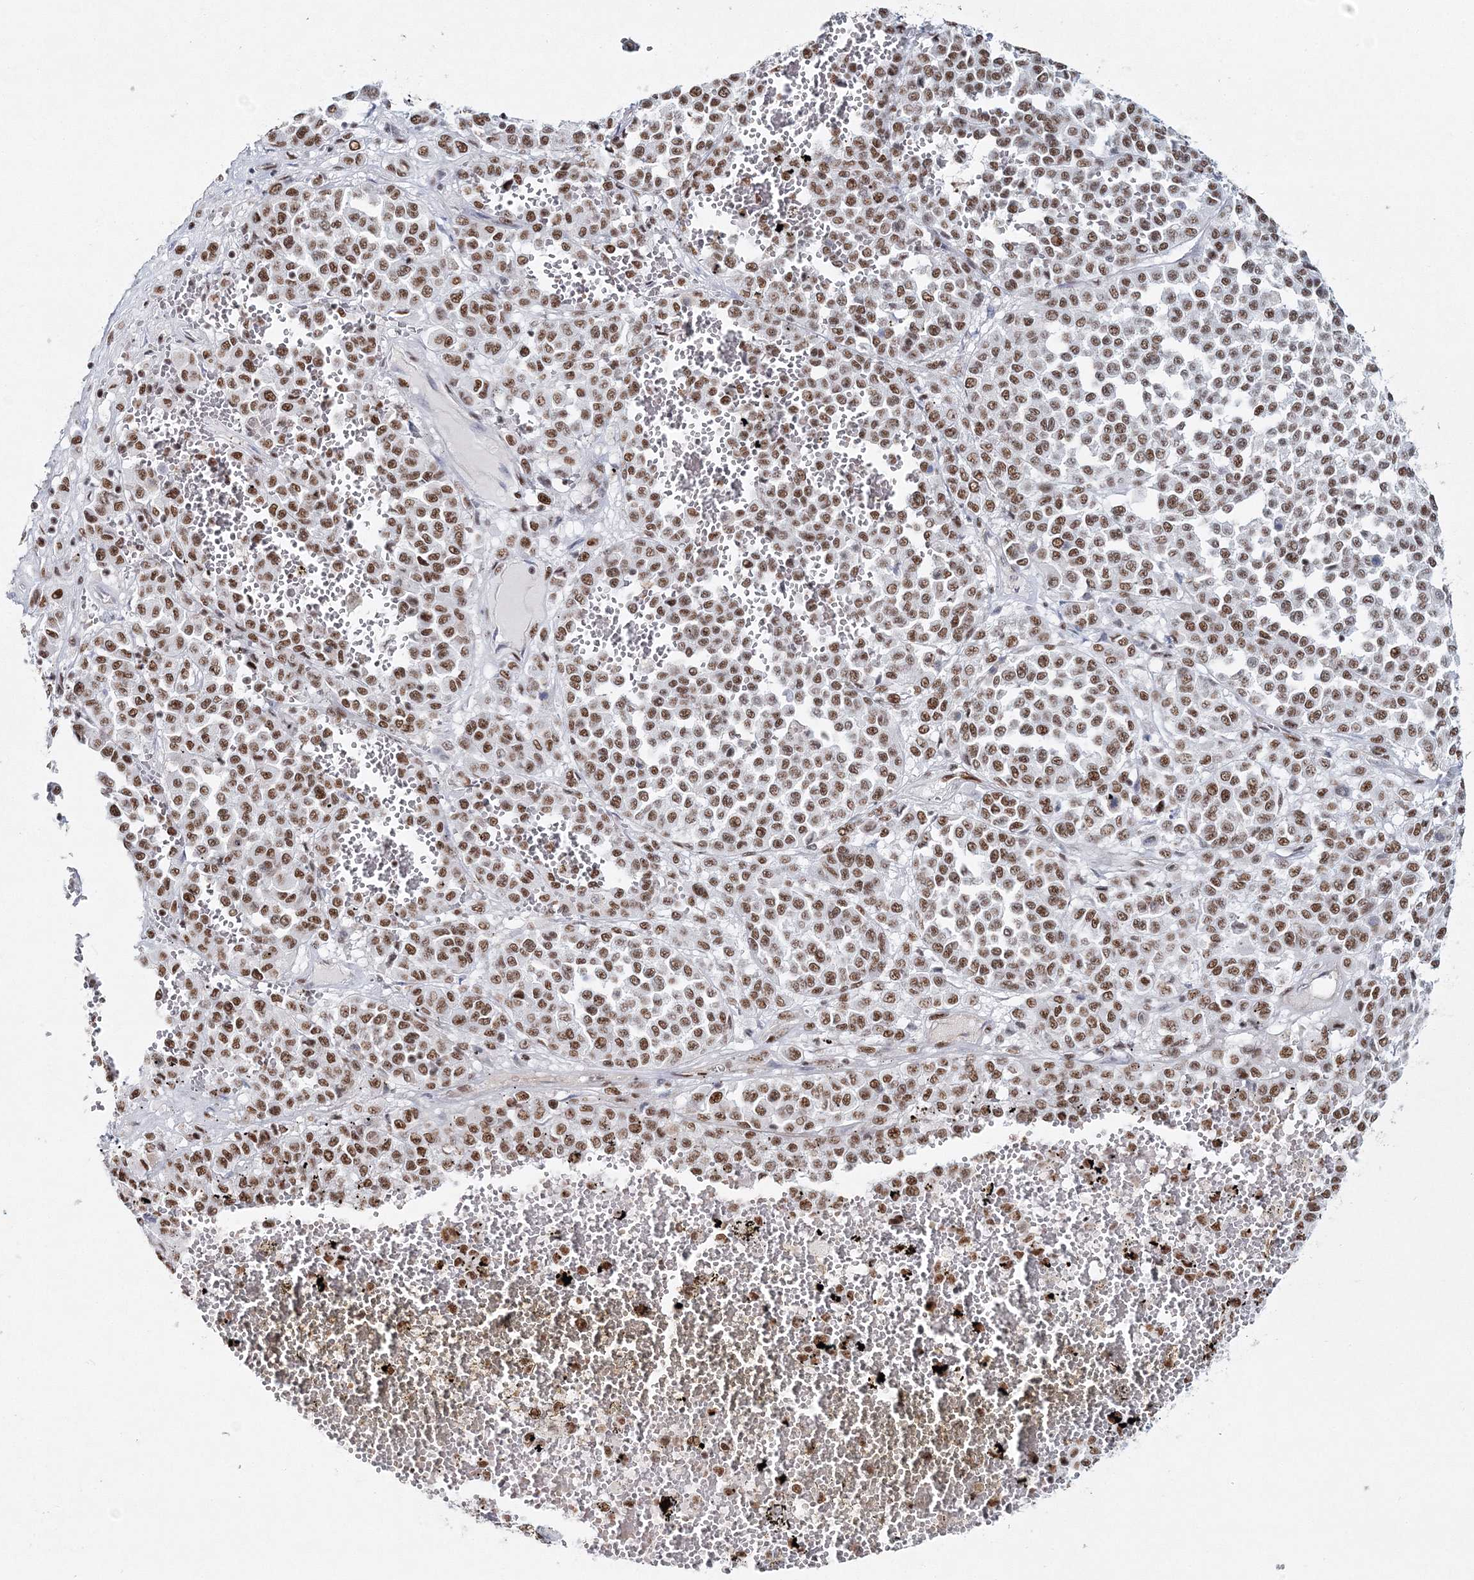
{"staining": {"intensity": "moderate", "quantity": ">75%", "location": "nuclear"}, "tissue": "melanoma", "cell_type": "Tumor cells", "image_type": "cancer", "snomed": [{"axis": "morphology", "description": "Malignant melanoma, Metastatic site"}, {"axis": "topography", "description": "Pancreas"}], "caption": "The histopathology image displays immunohistochemical staining of malignant melanoma (metastatic site). There is moderate nuclear staining is present in about >75% of tumor cells. The protein of interest is shown in brown color, while the nuclei are stained blue.", "gene": "QRICH1", "patient": {"sex": "female", "age": 30}}